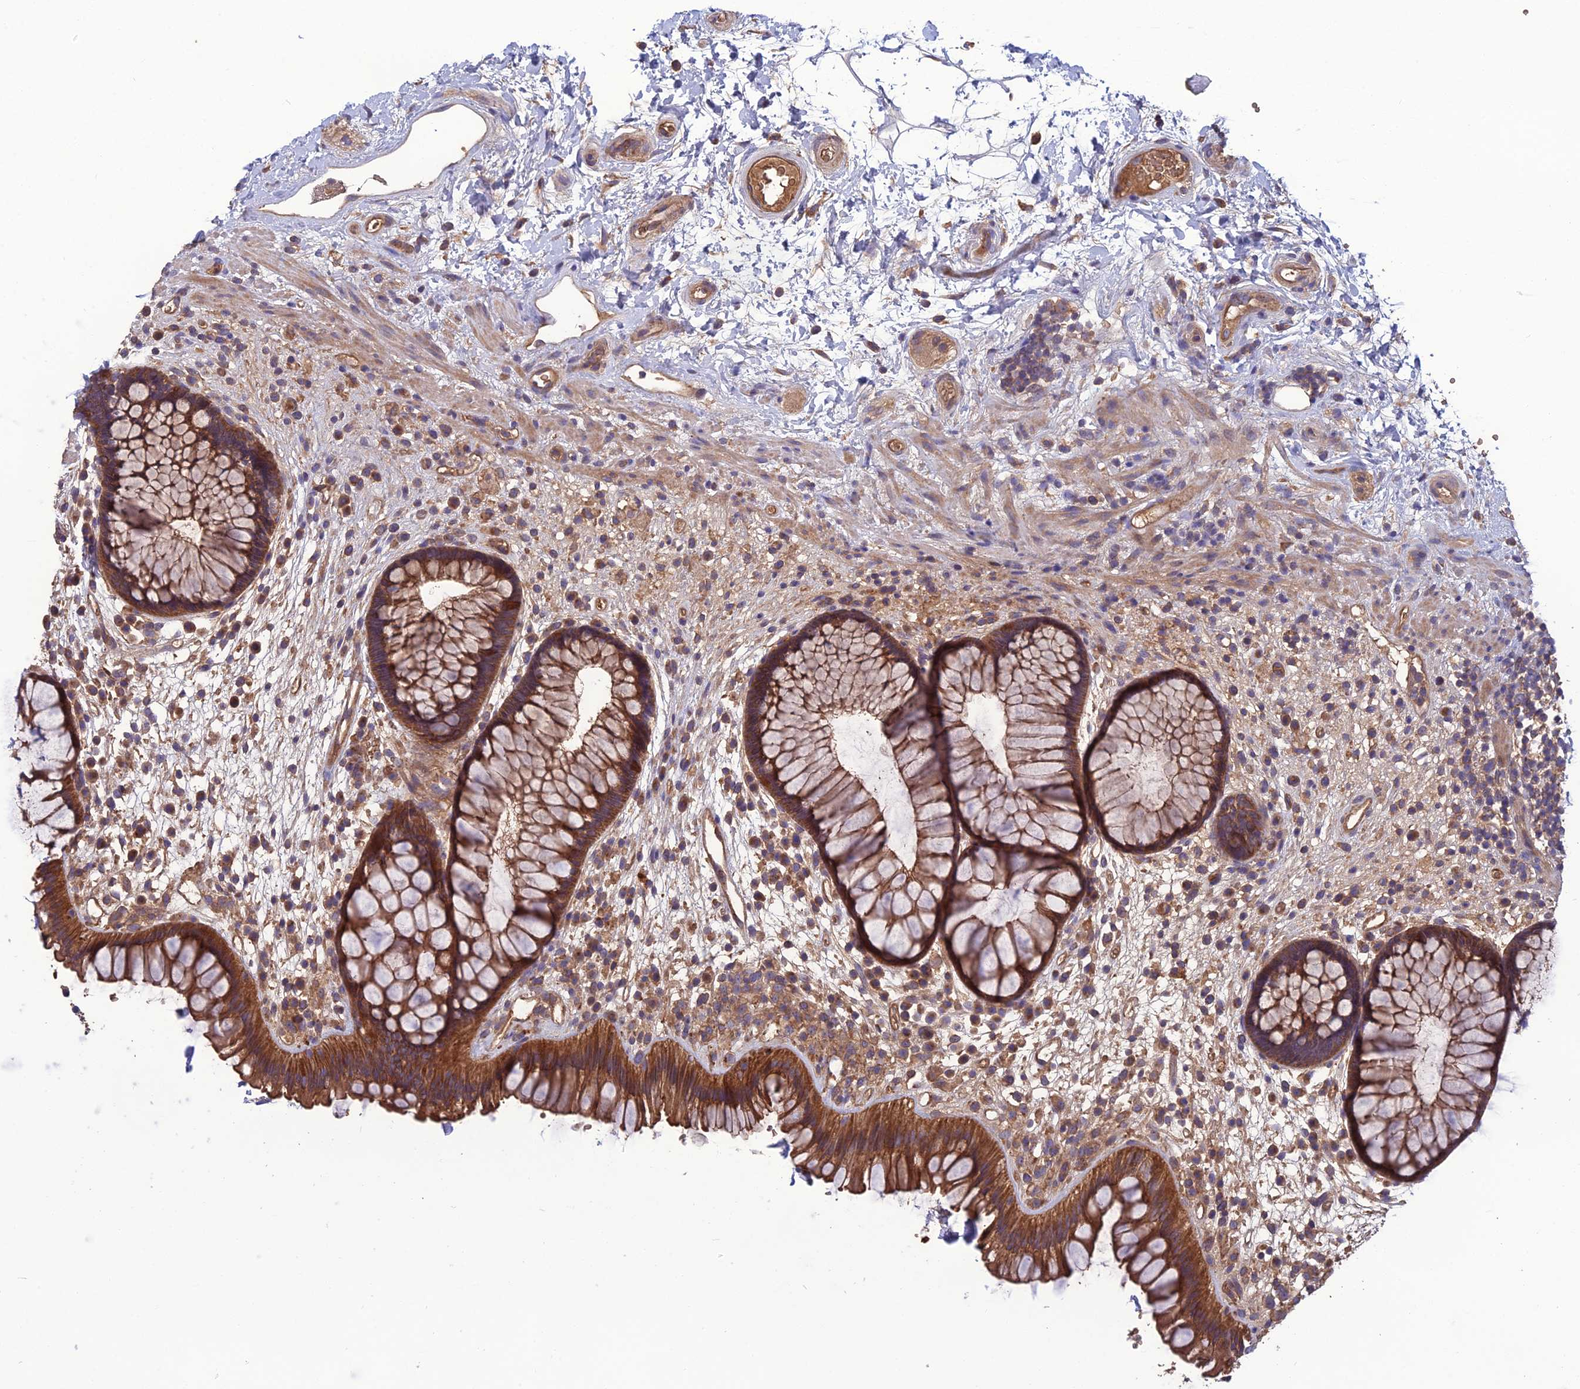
{"staining": {"intensity": "moderate", "quantity": ">75%", "location": "cytoplasmic/membranous"}, "tissue": "rectum", "cell_type": "Glandular cells", "image_type": "normal", "snomed": [{"axis": "morphology", "description": "Normal tissue, NOS"}, {"axis": "topography", "description": "Rectum"}], "caption": "Brown immunohistochemical staining in normal rectum reveals moderate cytoplasmic/membranous expression in about >75% of glandular cells.", "gene": "GALR2", "patient": {"sex": "male", "age": 51}}